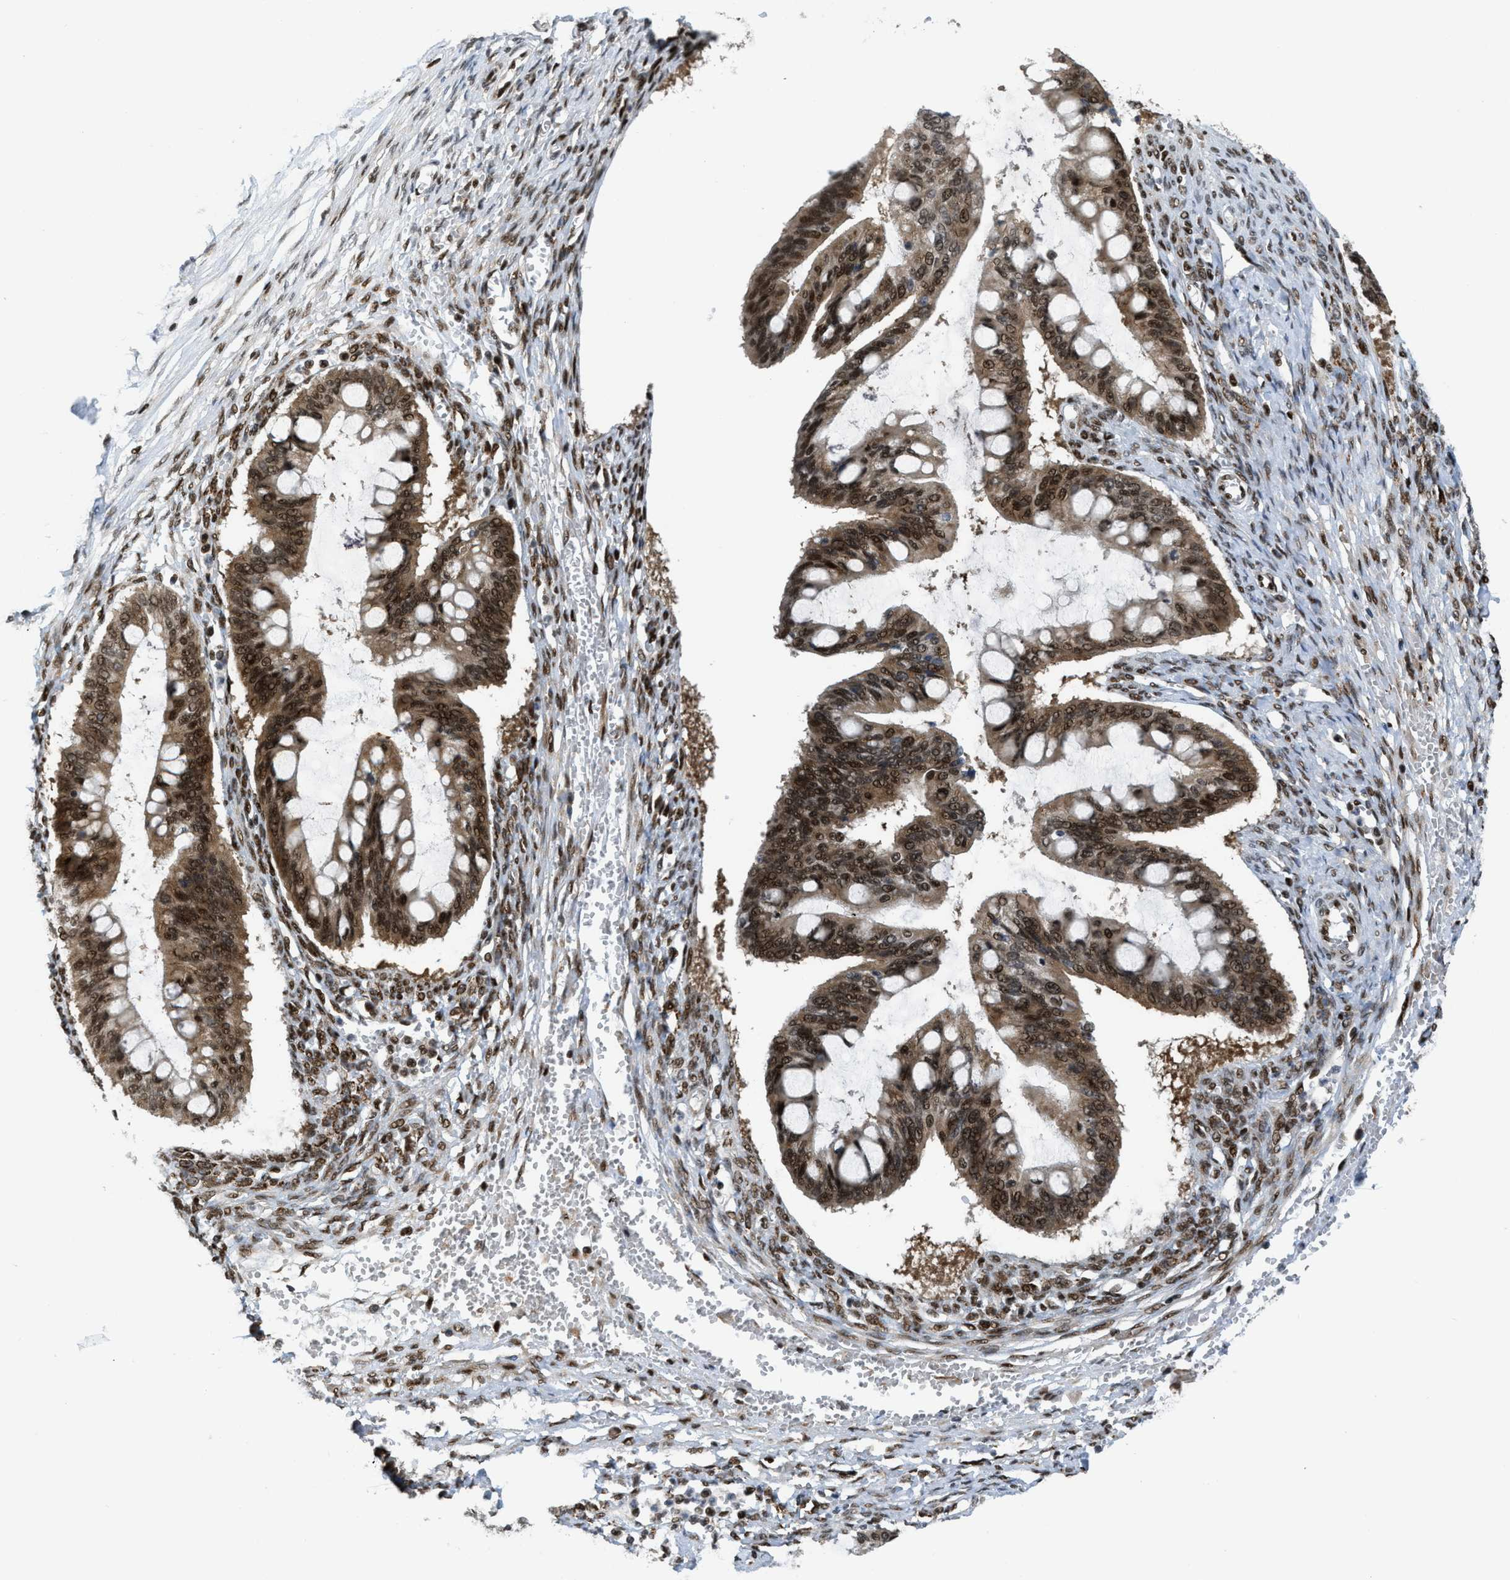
{"staining": {"intensity": "strong", "quantity": ">75%", "location": "nuclear"}, "tissue": "ovarian cancer", "cell_type": "Tumor cells", "image_type": "cancer", "snomed": [{"axis": "morphology", "description": "Cystadenocarcinoma, mucinous, NOS"}, {"axis": "topography", "description": "Ovary"}], "caption": "A brown stain highlights strong nuclear expression of a protein in mucinous cystadenocarcinoma (ovarian) tumor cells.", "gene": "RFX5", "patient": {"sex": "female", "age": 73}}